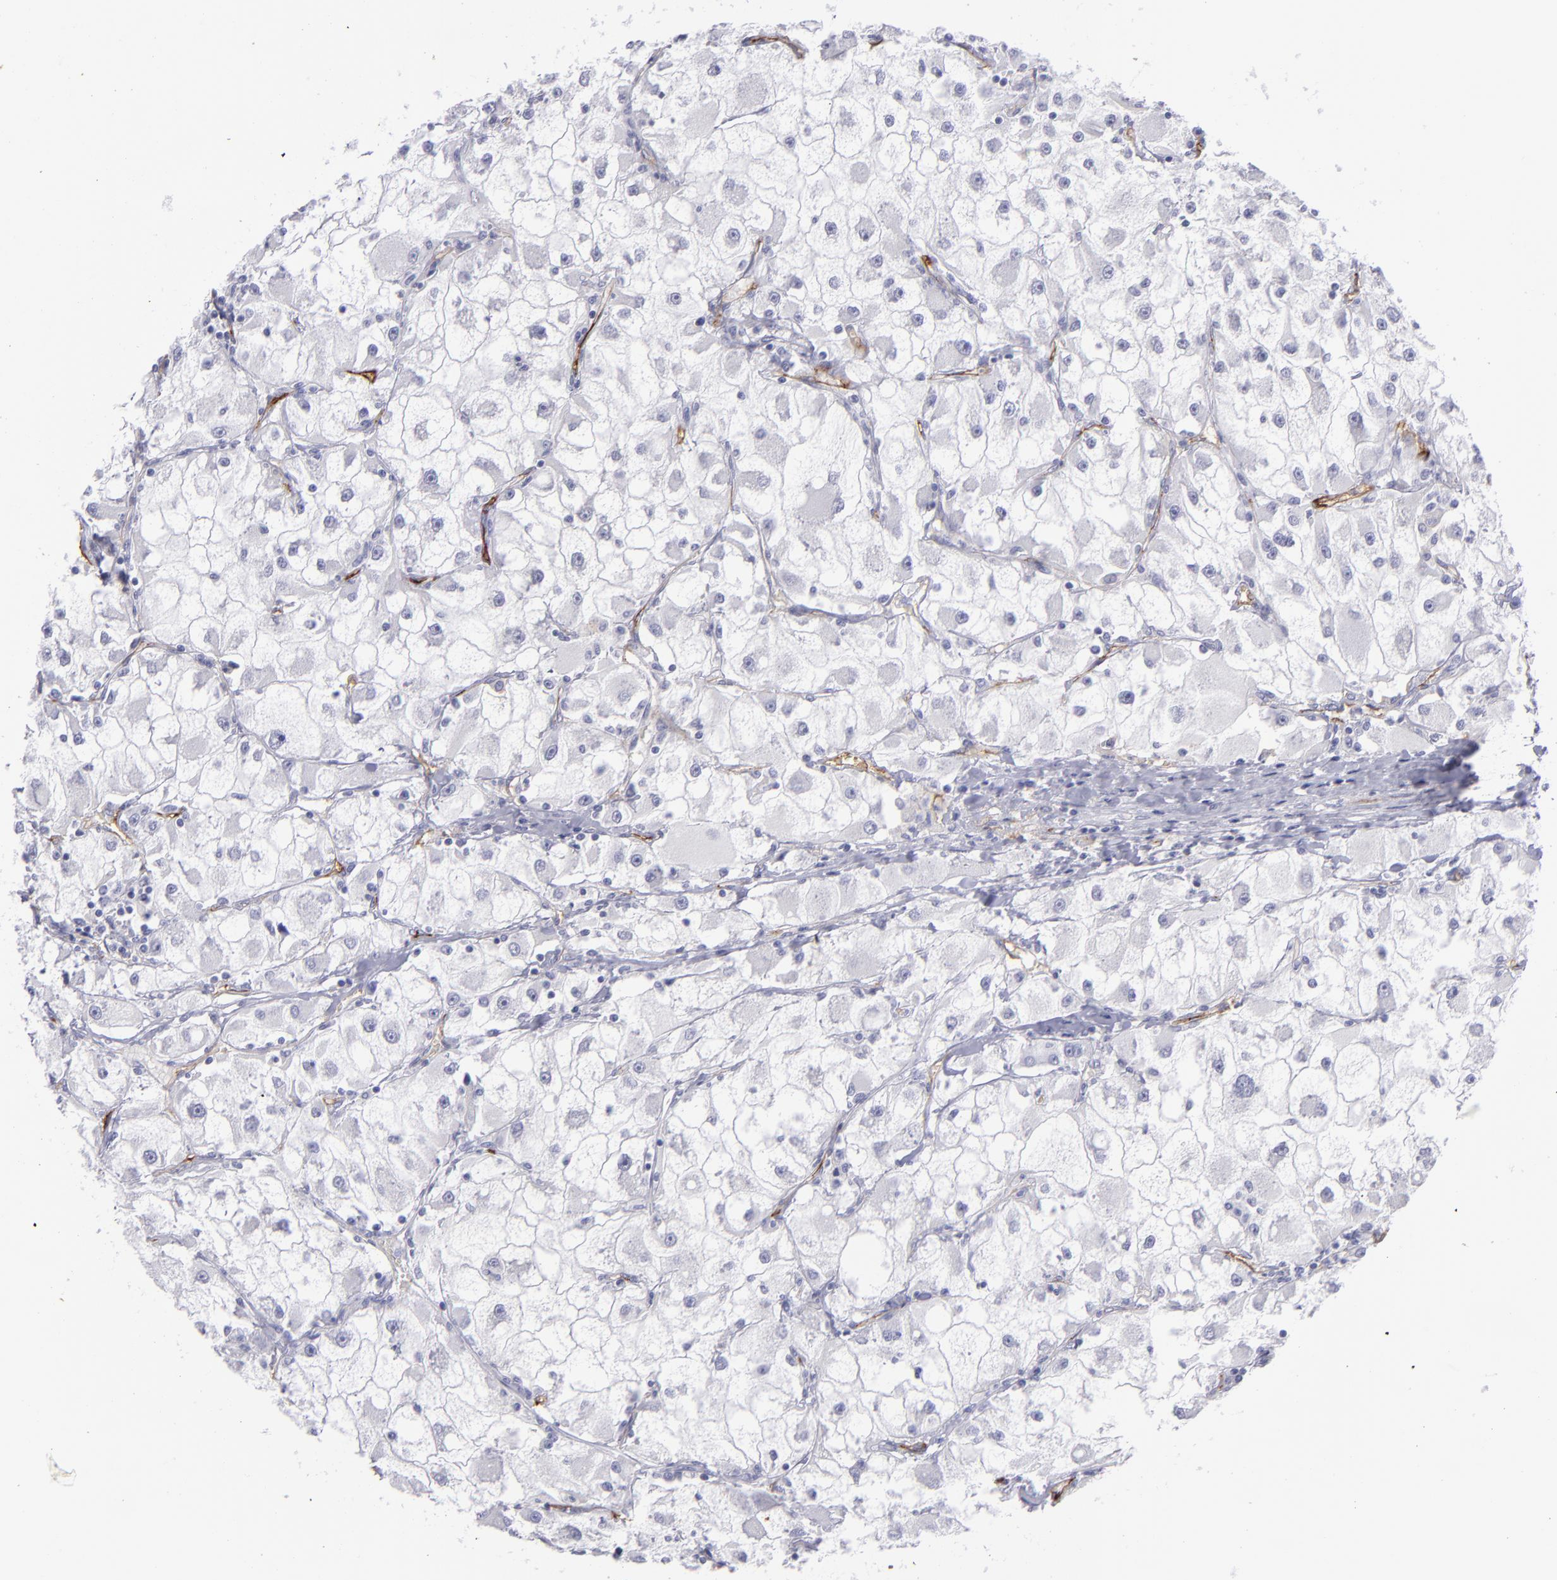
{"staining": {"intensity": "negative", "quantity": "none", "location": "none"}, "tissue": "renal cancer", "cell_type": "Tumor cells", "image_type": "cancer", "snomed": [{"axis": "morphology", "description": "Adenocarcinoma, NOS"}, {"axis": "topography", "description": "Kidney"}], "caption": "There is no significant positivity in tumor cells of renal cancer.", "gene": "ACE", "patient": {"sex": "female", "age": 73}}